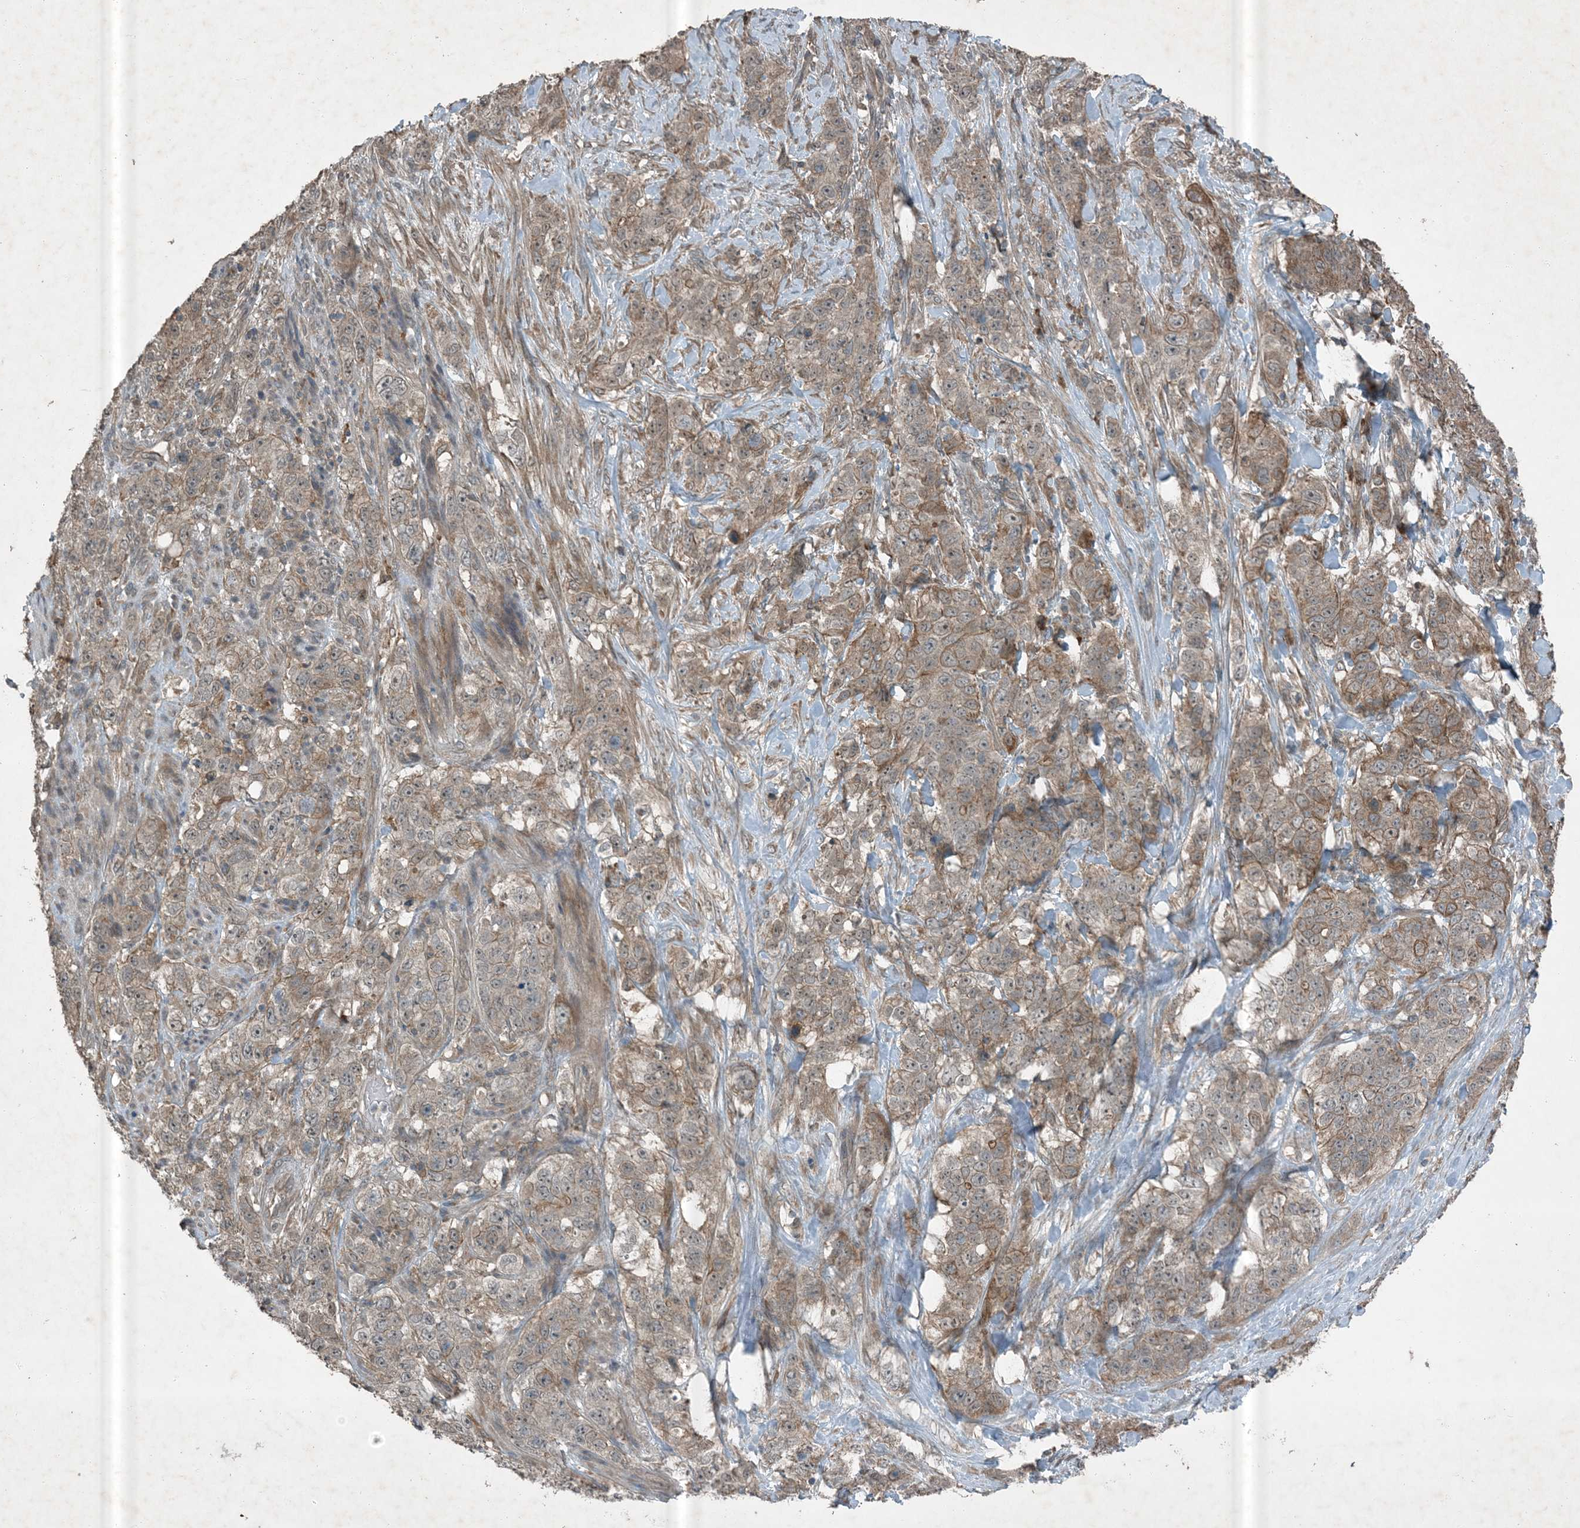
{"staining": {"intensity": "weak", "quantity": ">75%", "location": "cytoplasmic/membranous"}, "tissue": "stomach cancer", "cell_type": "Tumor cells", "image_type": "cancer", "snomed": [{"axis": "morphology", "description": "Adenocarcinoma, NOS"}, {"axis": "topography", "description": "Stomach"}], "caption": "Immunohistochemical staining of human stomach cancer (adenocarcinoma) displays weak cytoplasmic/membranous protein expression in approximately >75% of tumor cells.", "gene": "MDN1", "patient": {"sex": "male", "age": 48}}